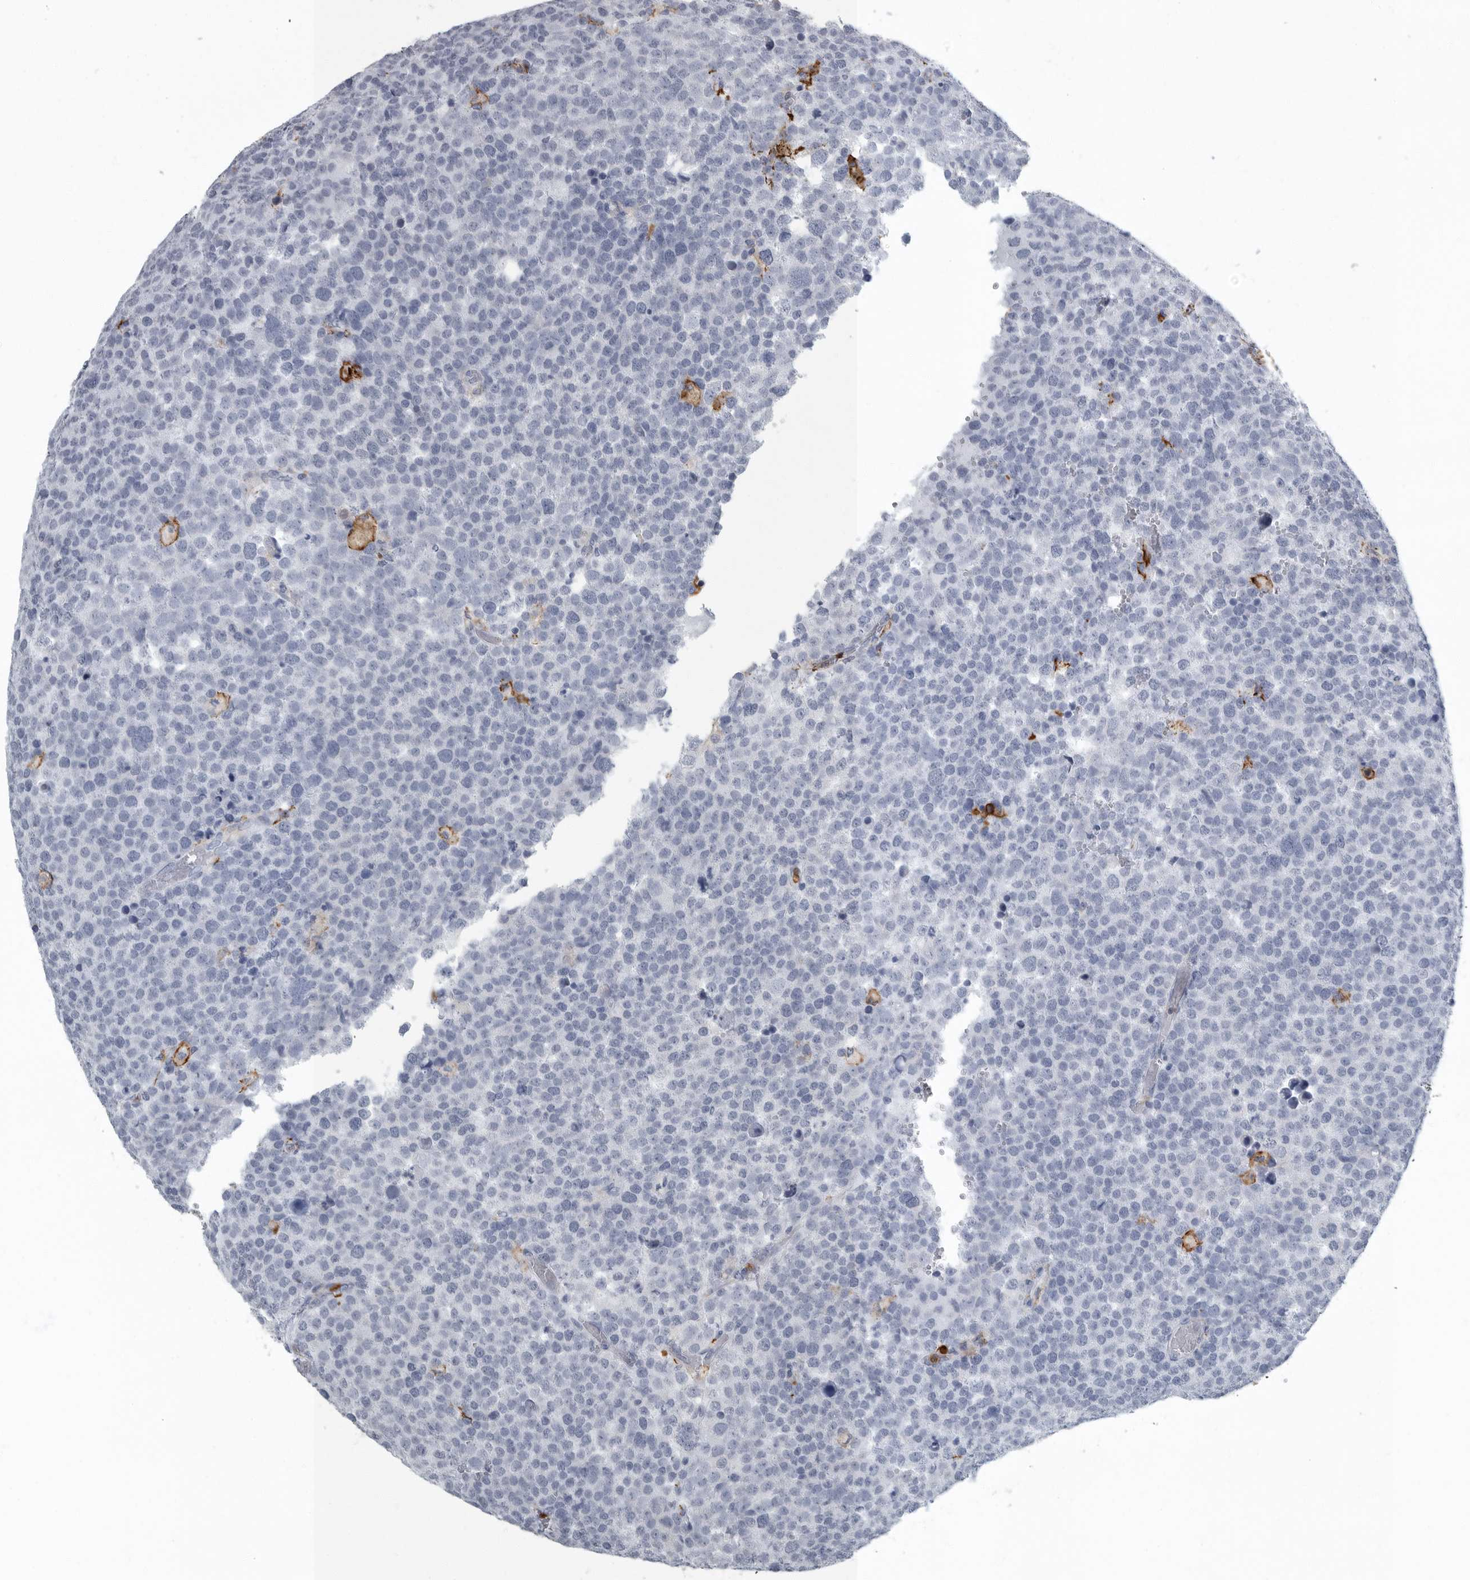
{"staining": {"intensity": "negative", "quantity": "none", "location": "none"}, "tissue": "testis cancer", "cell_type": "Tumor cells", "image_type": "cancer", "snomed": [{"axis": "morphology", "description": "Seminoma, NOS"}, {"axis": "topography", "description": "Testis"}], "caption": "Testis seminoma stained for a protein using IHC demonstrates no expression tumor cells.", "gene": "FCER1G", "patient": {"sex": "male", "age": 71}}